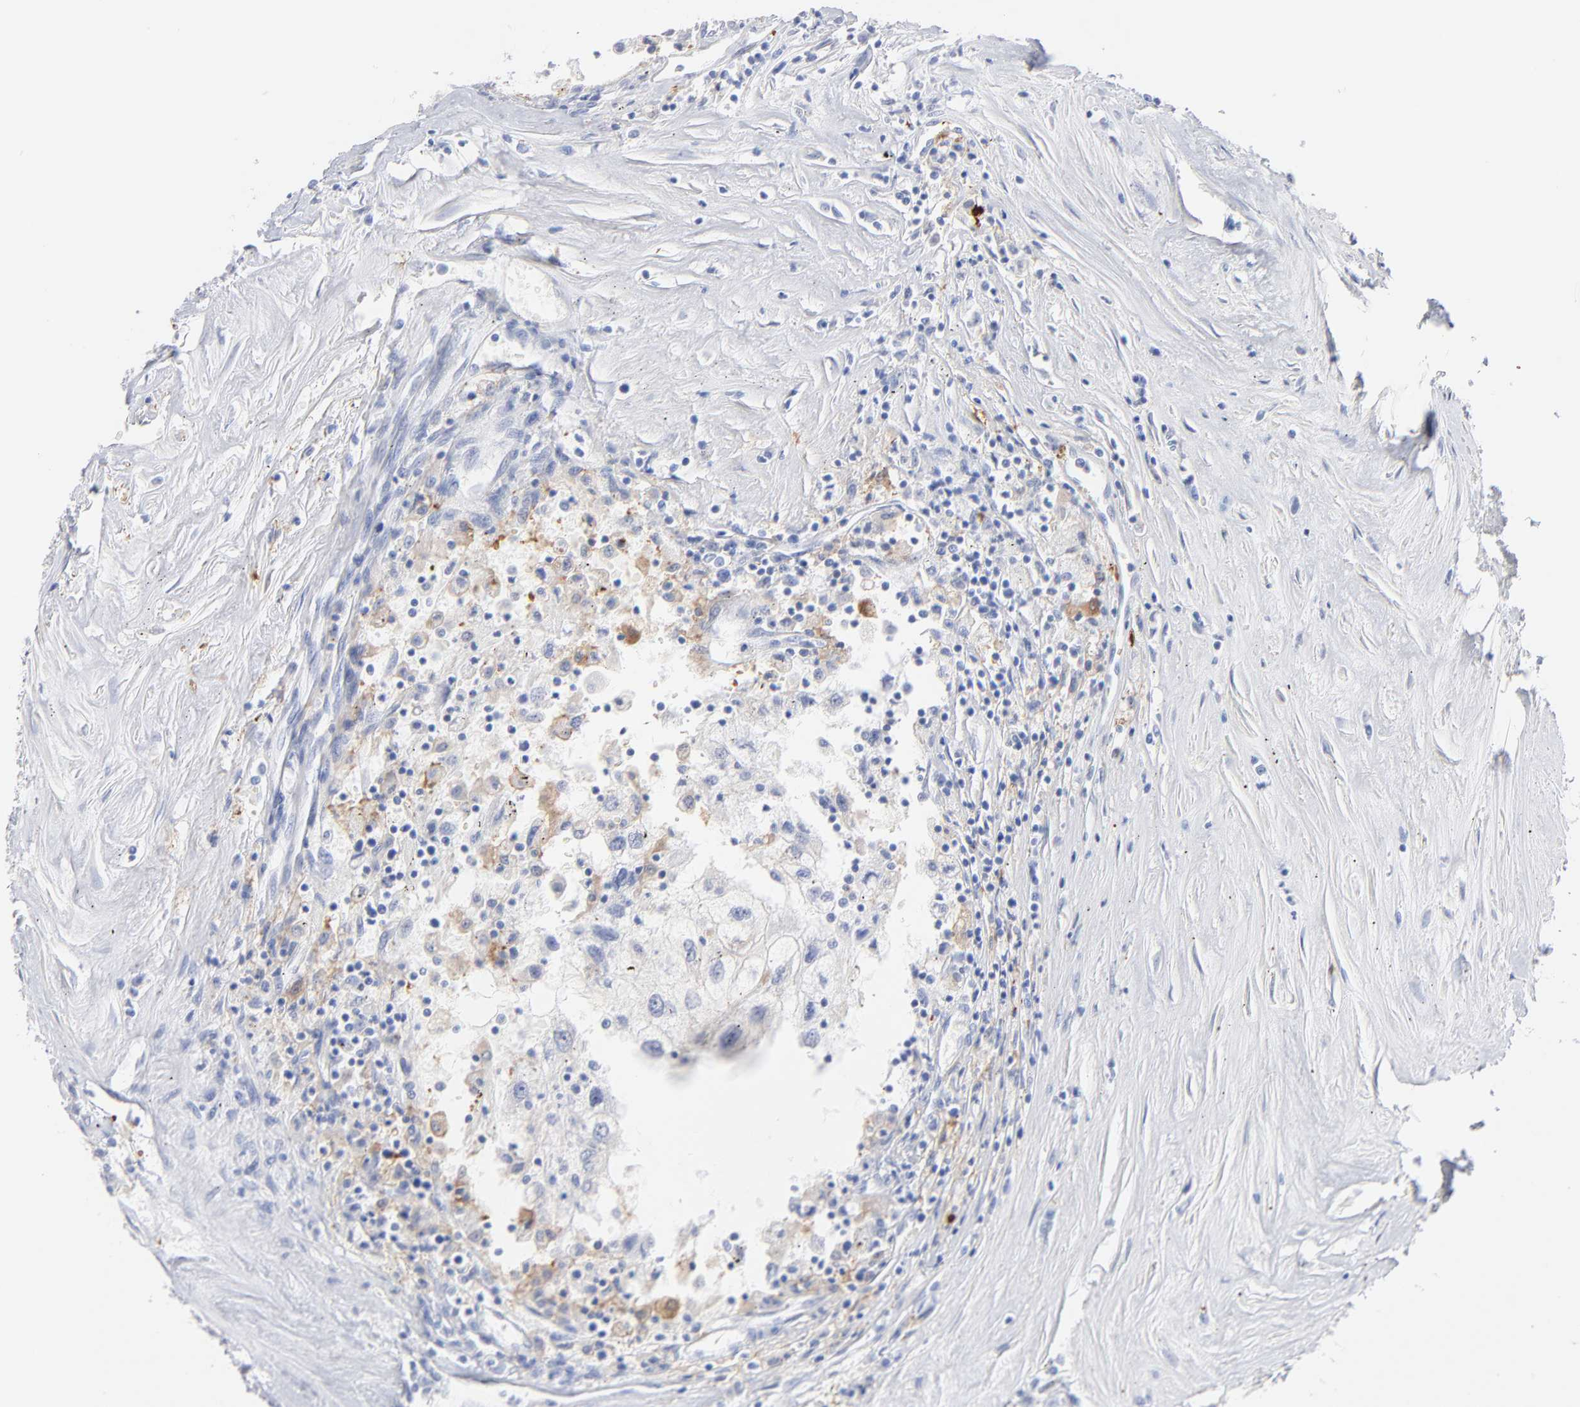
{"staining": {"intensity": "negative", "quantity": "none", "location": "none"}, "tissue": "renal cancer", "cell_type": "Tumor cells", "image_type": "cancer", "snomed": [{"axis": "morphology", "description": "Normal tissue, NOS"}, {"axis": "morphology", "description": "Adenocarcinoma, NOS"}, {"axis": "topography", "description": "Kidney"}], "caption": "Protein analysis of renal cancer displays no significant staining in tumor cells.", "gene": "IFIT2", "patient": {"sex": "male", "age": 71}}